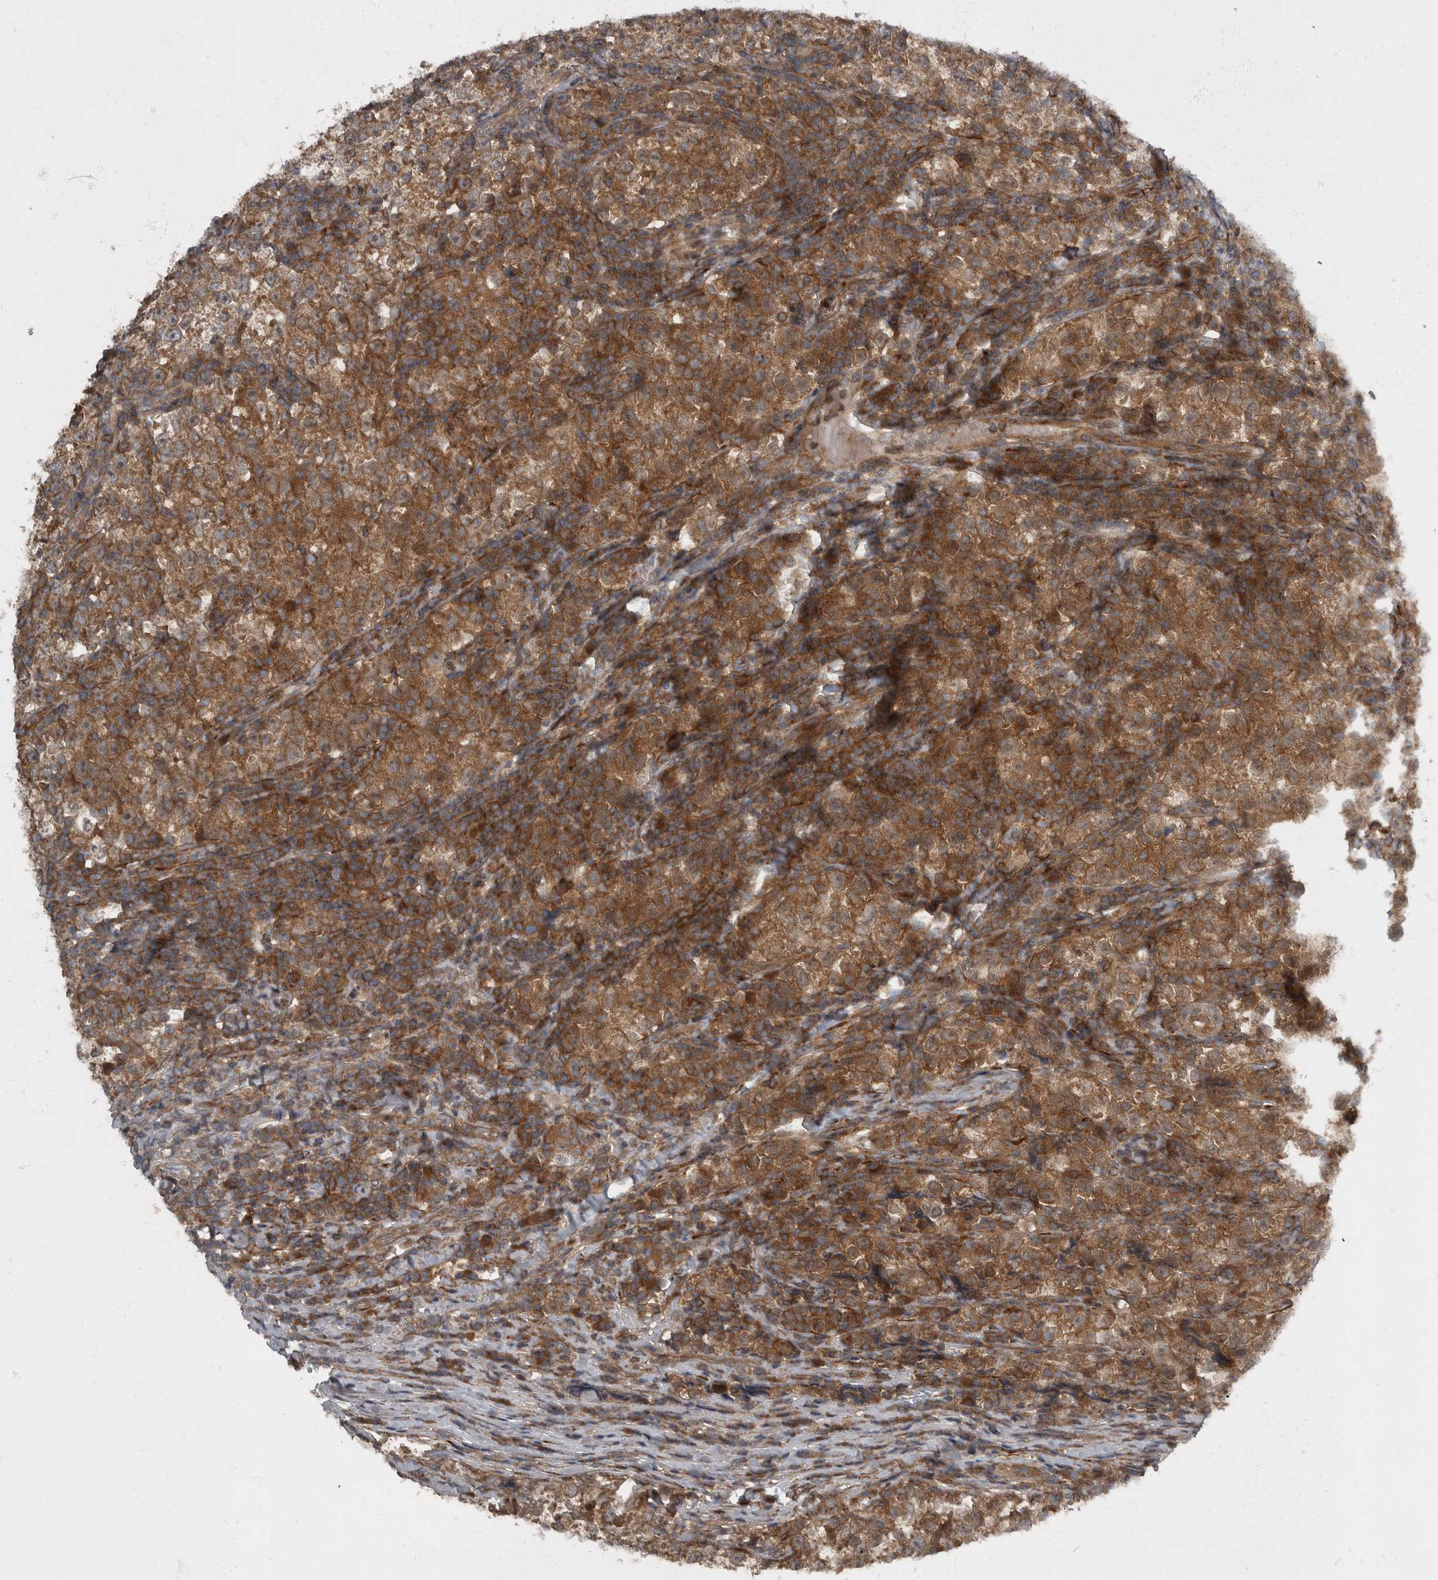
{"staining": {"intensity": "moderate", "quantity": ">75%", "location": "cytoplasmic/membranous"}, "tissue": "testis cancer", "cell_type": "Tumor cells", "image_type": "cancer", "snomed": [{"axis": "morphology", "description": "Normal tissue, NOS"}, {"axis": "morphology", "description": "Seminoma, NOS"}, {"axis": "topography", "description": "Testis"}], "caption": "Approximately >75% of tumor cells in human testis cancer (seminoma) exhibit moderate cytoplasmic/membranous protein positivity as visualized by brown immunohistochemical staining.", "gene": "RABGGTB", "patient": {"sex": "male", "age": 43}}